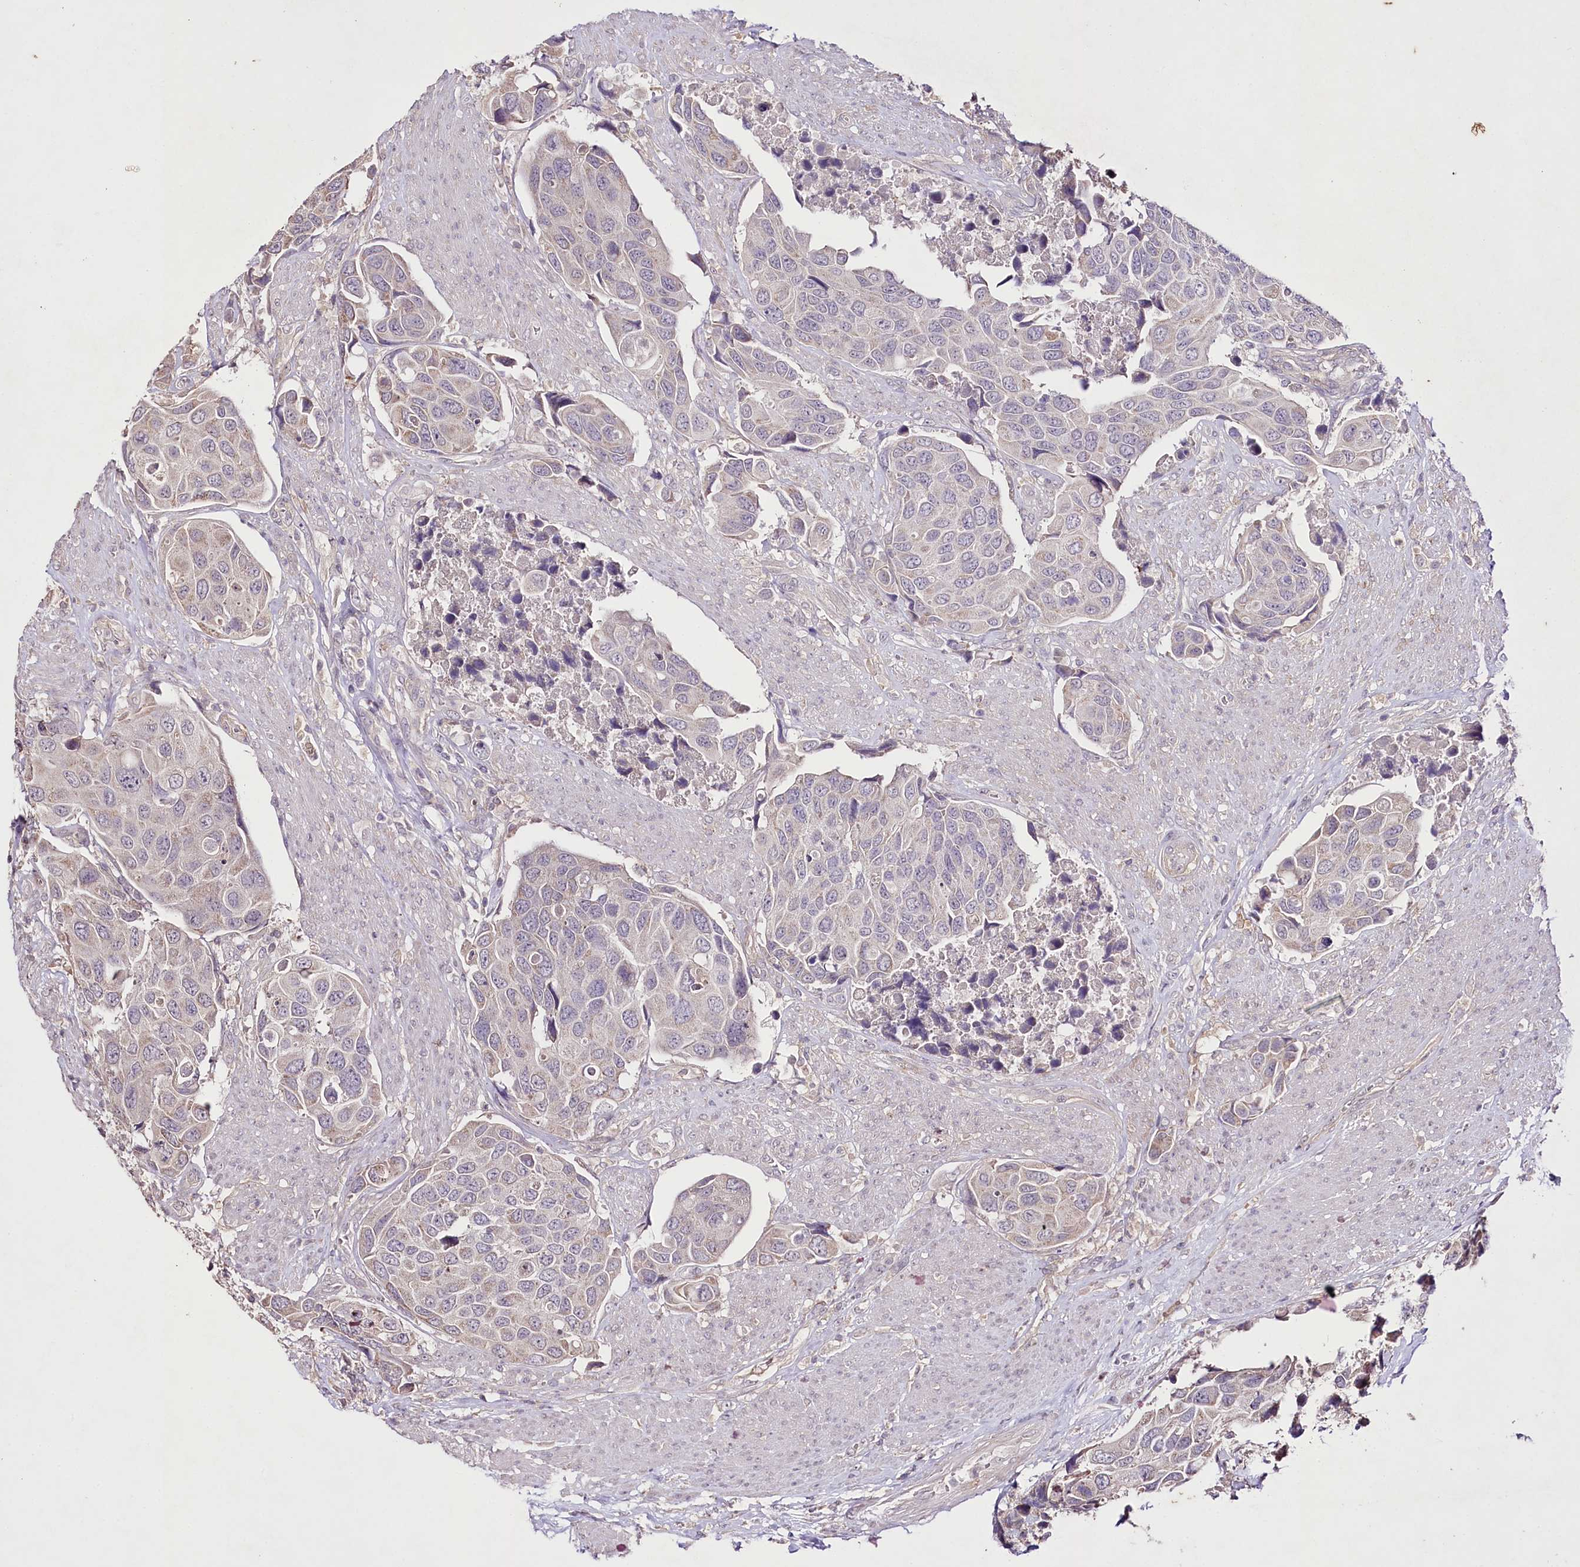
{"staining": {"intensity": "negative", "quantity": "none", "location": "none"}, "tissue": "urothelial cancer", "cell_type": "Tumor cells", "image_type": "cancer", "snomed": [{"axis": "morphology", "description": "Urothelial carcinoma, High grade"}, {"axis": "topography", "description": "Urinary bladder"}], "caption": "There is no significant expression in tumor cells of urothelial cancer.", "gene": "ENPP1", "patient": {"sex": "male", "age": 74}}